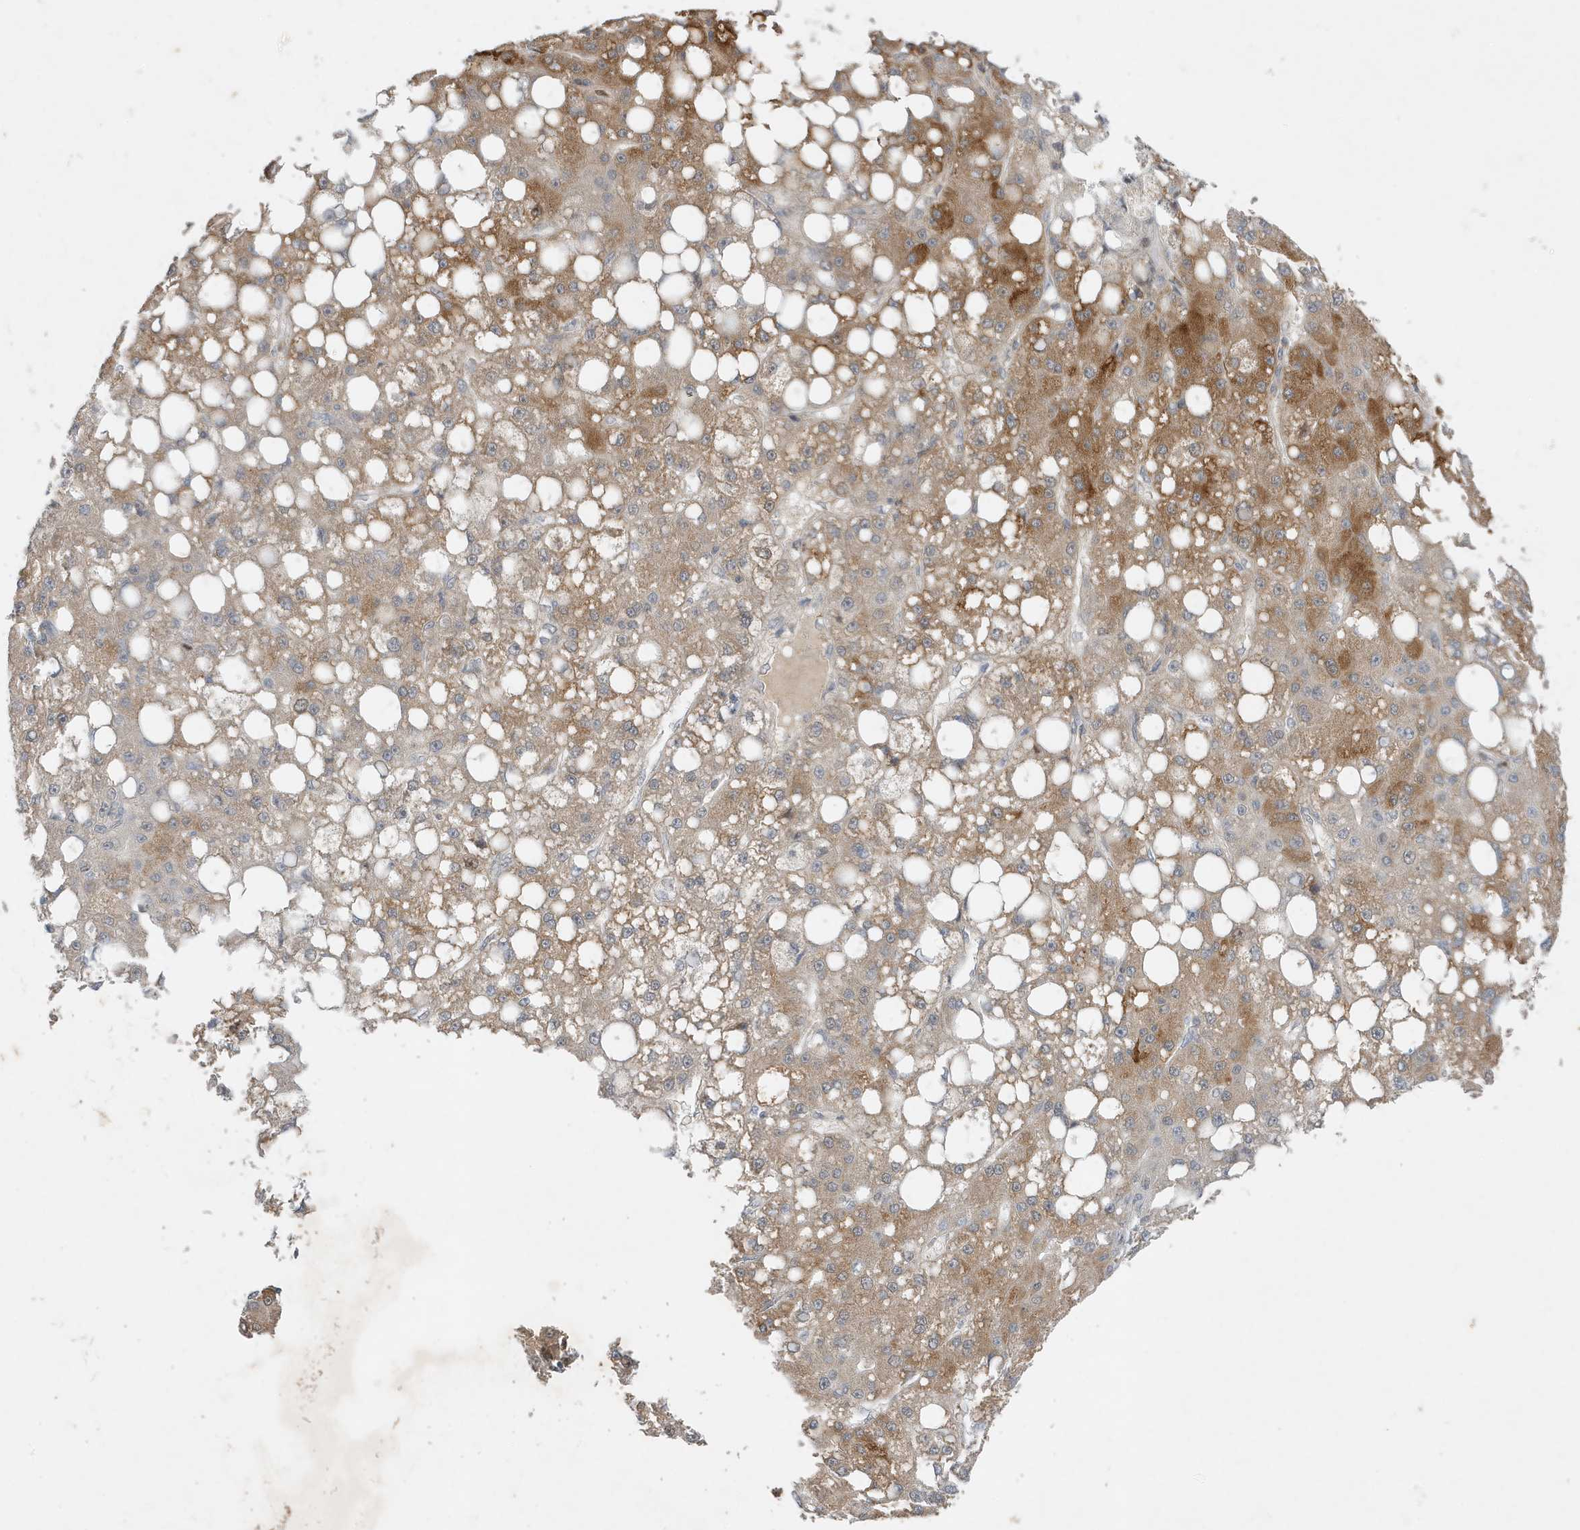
{"staining": {"intensity": "moderate", "quantity": "25%-75%", "location": "cytoplasmic/membranous"}, "tissue": "liver cancer", "cell_type": "Tumor cells", "image_type": "cancer", "snomed": [{"axis": "morphology", "description": "Carcinoma, Hepatocellular, NOS"}, {"axis": "topography", "description": "Liver"}], "caption": "Immunohistochemistry (IHC) histopathology image of hepatocellular carcinoma (liver) stained for a protein (brown), which shows medium levels of moderate cytoplasmic/membranous positivity in approximately 25%-75% of tumor cells.", "gene": "MAST3", "patient": {"sex": "male", "age": 67}}